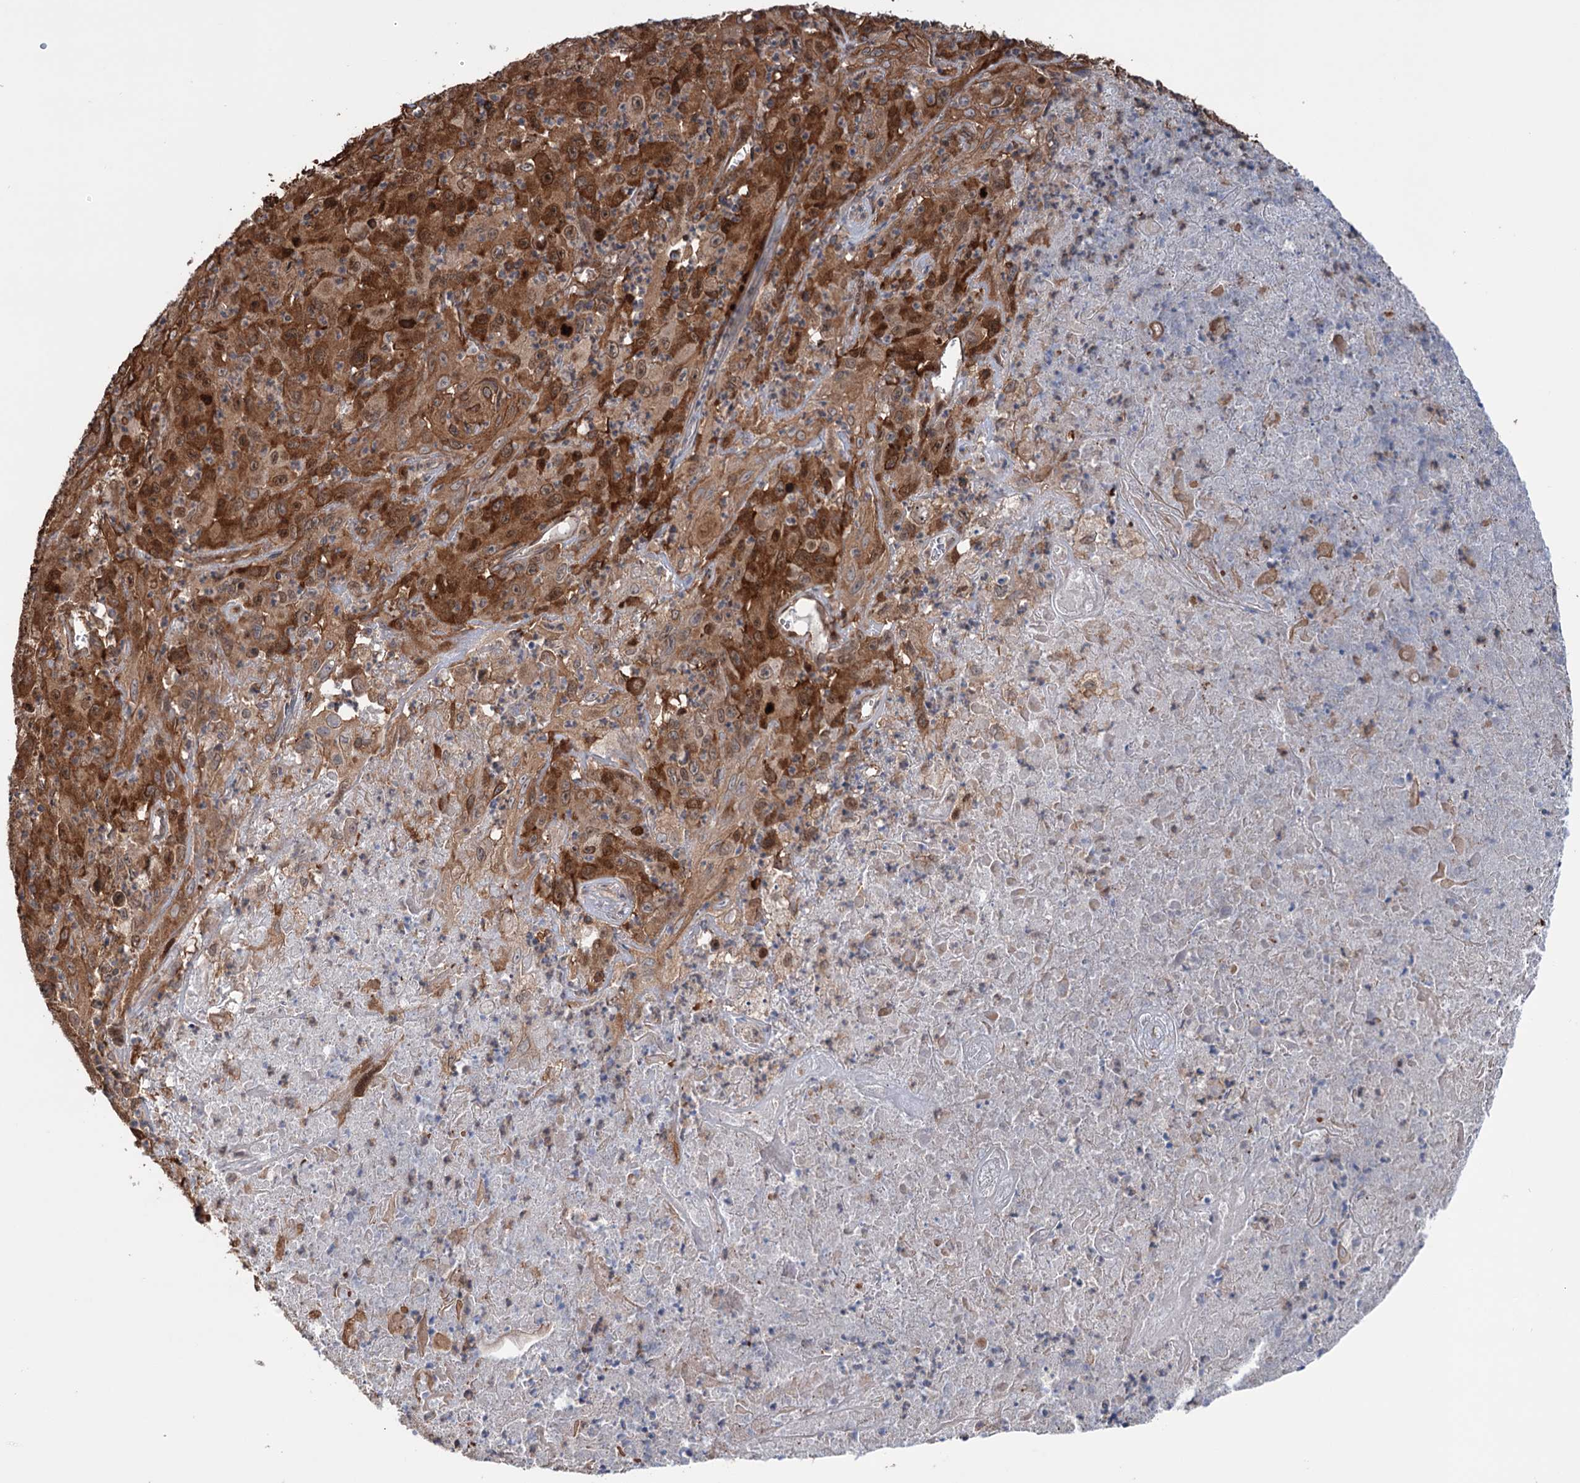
{"staining": {"intensity": "moderate", "quantity": ">75%", "location": "cytoplasmic/membranous,nuclear"}, "tissue": "melanoma", "cell_type": "Tumor cells", "image_type": "cancer", "snomed": [{"axis": "morphology", "description": "Malignant melanoma, Metastatic site"}, {"axis": "topography", "description": "Brain"}], "caption": "Immunohistochemical staining of melanoma shows medium levels of moderate cytoplasmic/membranous and nuclear protein positivity in about >75% of tumor cells.", "gene": "NCAPD2", "patient": {"sex": "female", "age": 53}}